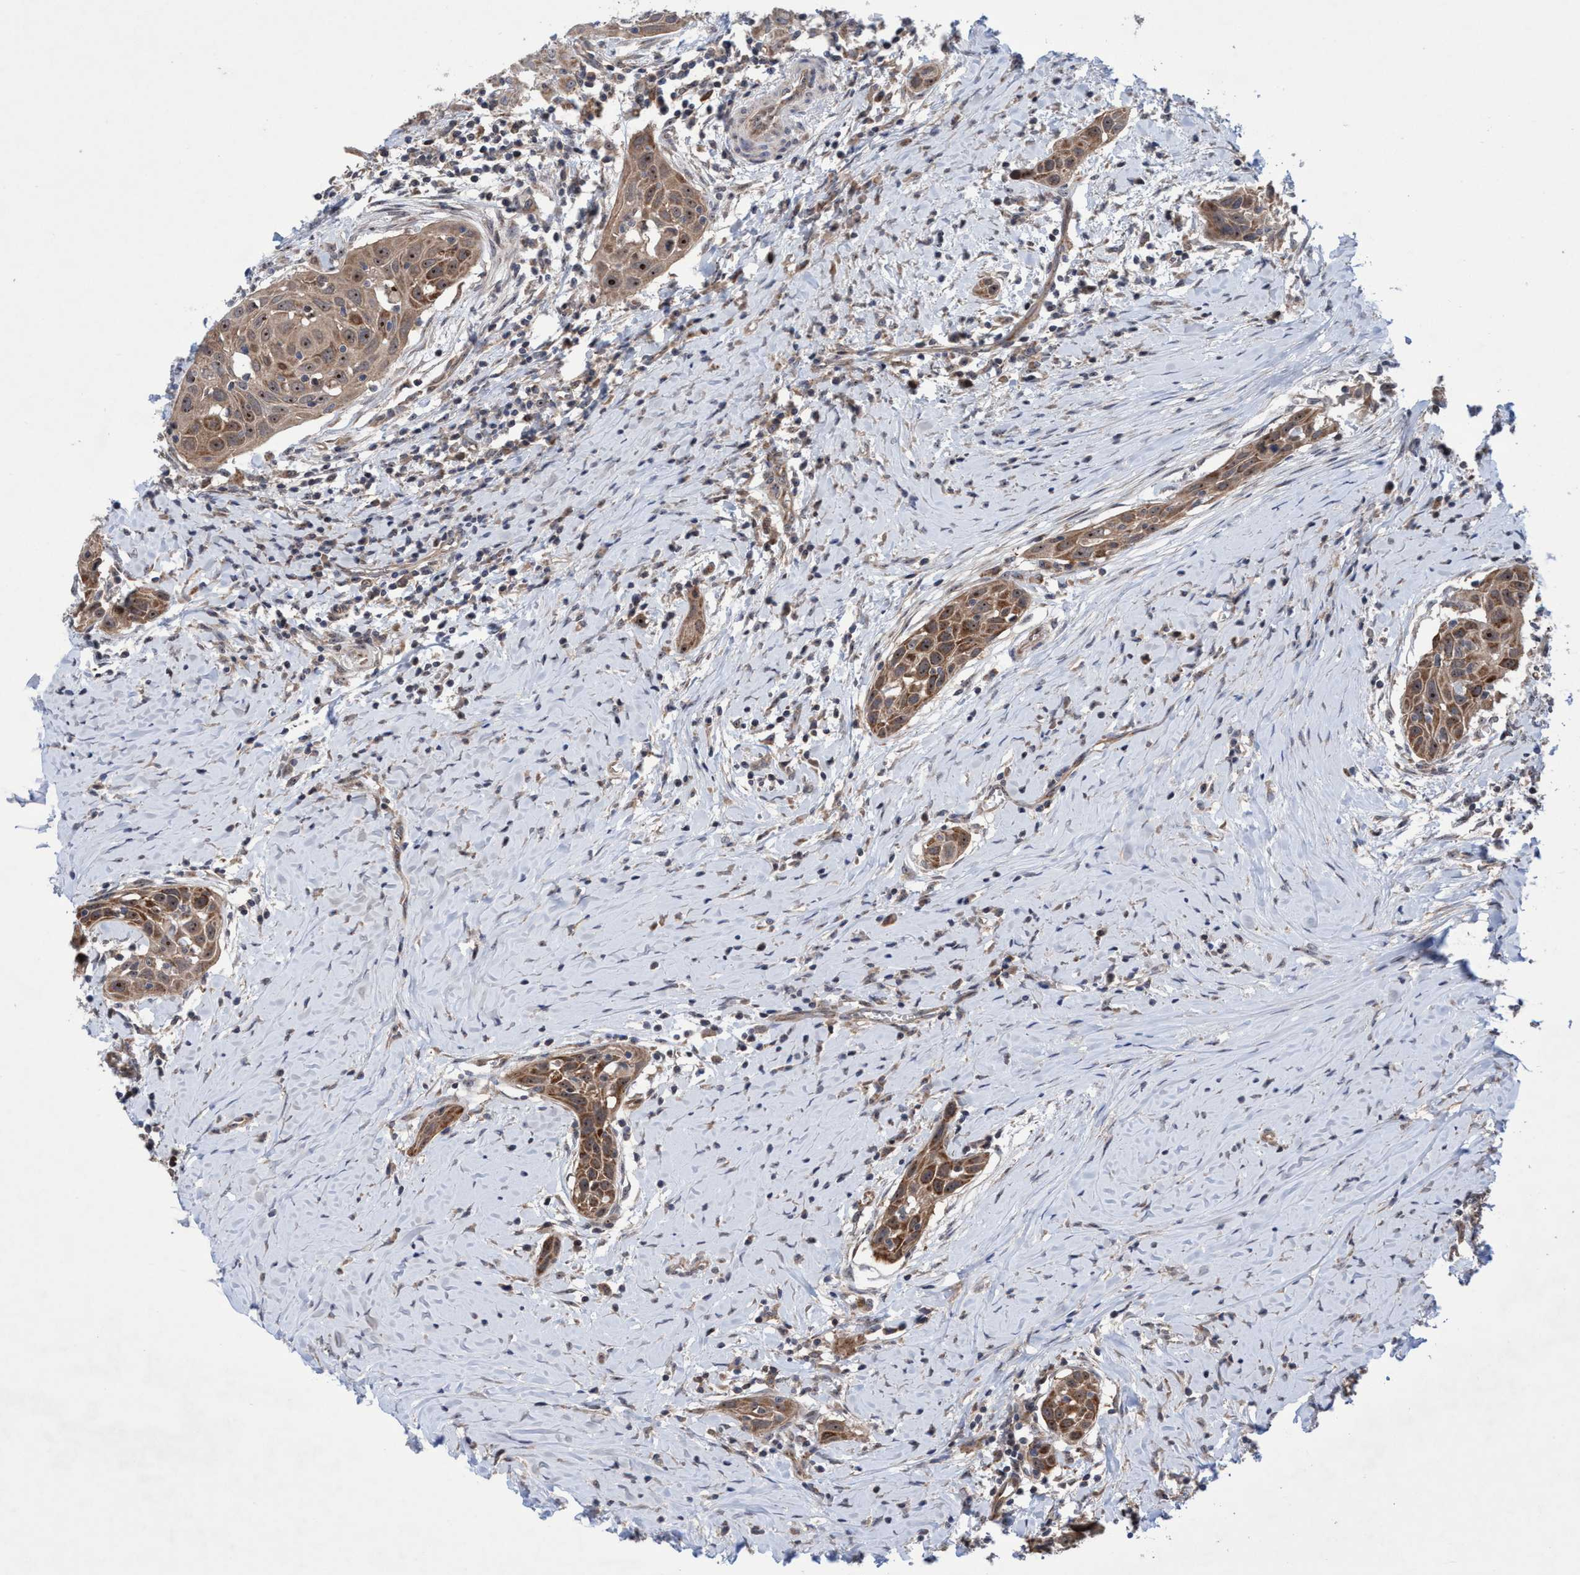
{"staining": {"intensity": "strong", "quantity": ">75%", "location": "cytoplasmic/membranous,nuclear"}, "tissue": "head and neck cancer", "cell_type": "Tumor cells", "image_type": "cancer", "snomed": [{"axis": "morphology", "description": "Squamous cell carcinoma, NOS"}, {"axis": "topography", "description": "Oral tissue"}, {"axis": "topography", "description": "Head-Neck"}], "caption": "The histopathology image shows immunohistochemical staining of head and neck cancer. There is strong cytoplasmic/membranous and nuclear expression is appreciated in about >75% of tumor cells.", "gene": "P2RY14", "patient": {"sex": "female", "age": 50}}